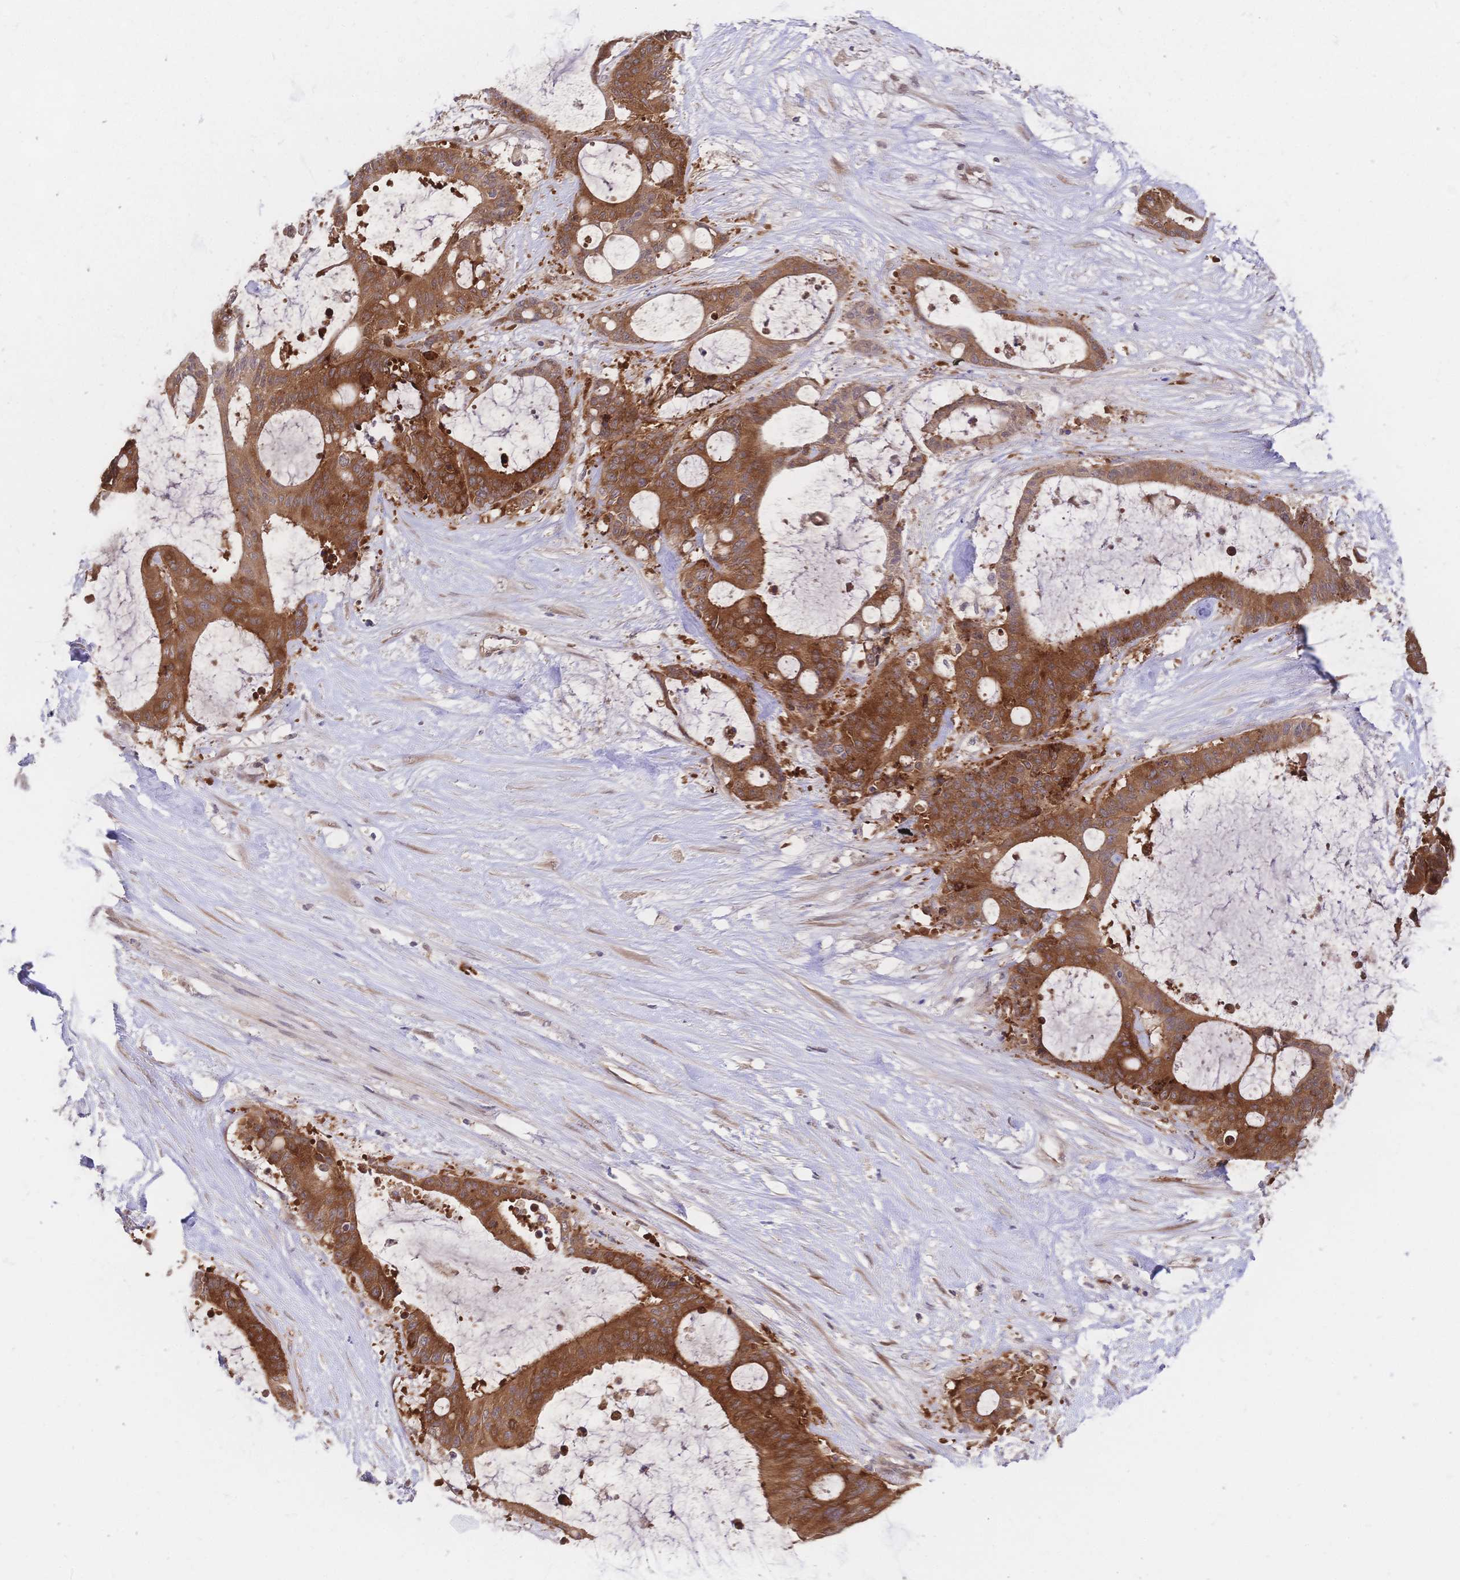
{"staining": {"intensity": "strong", "quantity": ">75%", "location": "cytoplasmic/membranous"}, "tissue": "liver cancer", "cell_type": "Tumor cells", "image_type": "cancer", "snomed": [{"axis": "morphology", "description": "Normal tissue, NOS"}, {"axis": "morphology", "description": "Cholangiocarcinoma"}, {"axis": "topography", "description": "Liver"}, {"axis": "topography", "description": "Peripheral nerve tissue"}], "caption": "DAB immunohistochemical staining of liver cancer demonstrates strong cytoplasmic/membranous protein positivity in approximately >75% of tumor cells. The staining is performed using DAB brown chromogen to label protein expression. The nuclei are counter-stained blue using hematoxylin.", "gene": "LMO4", "patient": {"sex": "female", "age": 73}}